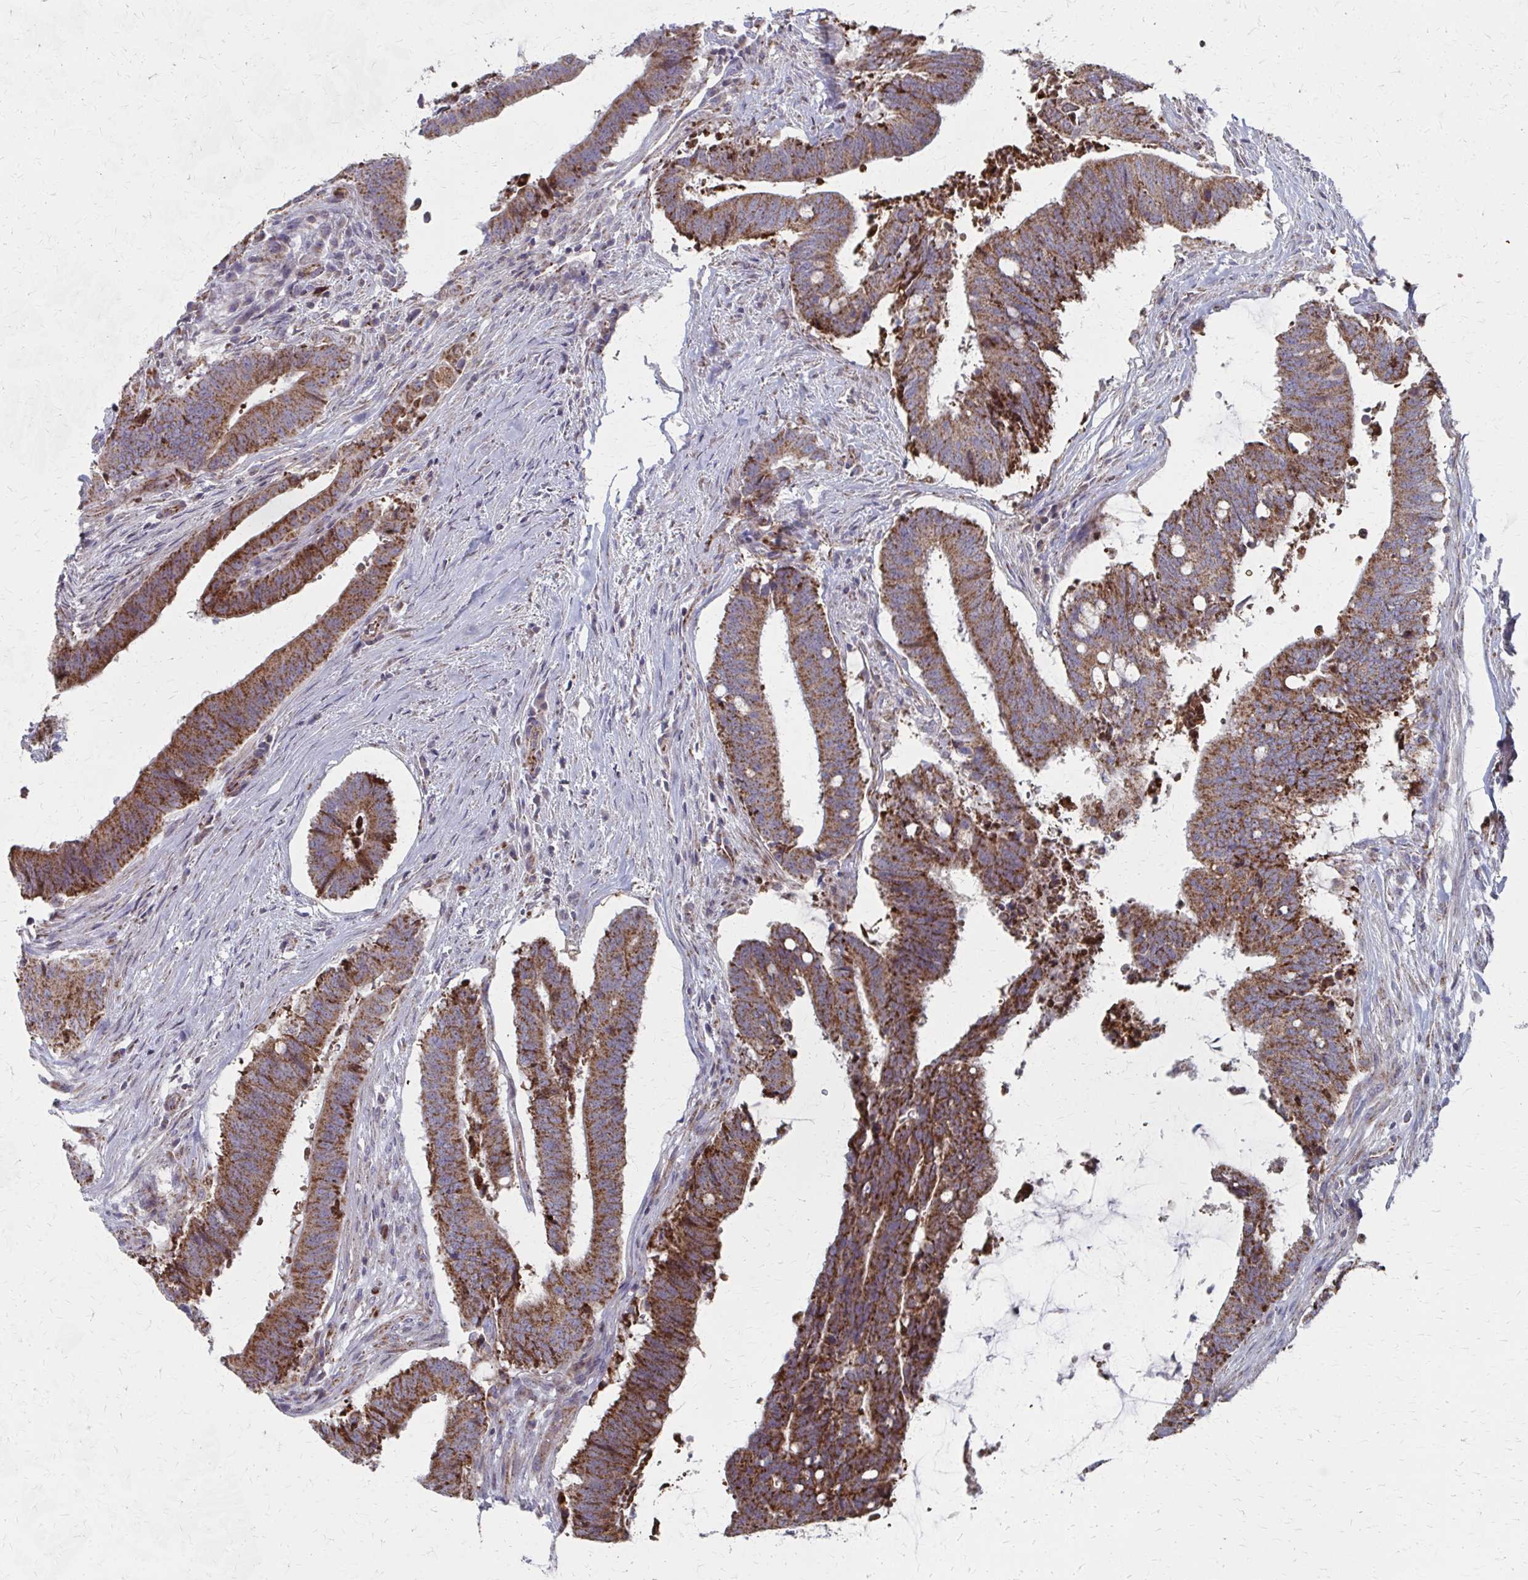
{"staining": {"intensity": "strong", "quantity": ">75%", "location": "cytoplasmic/membranous"}, "tissue": "colorectal cancer", "cell_type": "Tumor cells", "image_type": "cancer", "snomed": [{"axis": "morphology", "description": "Adenocarcinoma, NOS"}, {"axis": "topography", "description": "Colon"}], "caption": "An image of colorectal cancer (adenocarcinoma) stained for a protein shows strong cytoplasmic/membranous brown staining in tumor cells.", "gene": "FAHD1", "patient": {"sex": "female", "age": 43}}